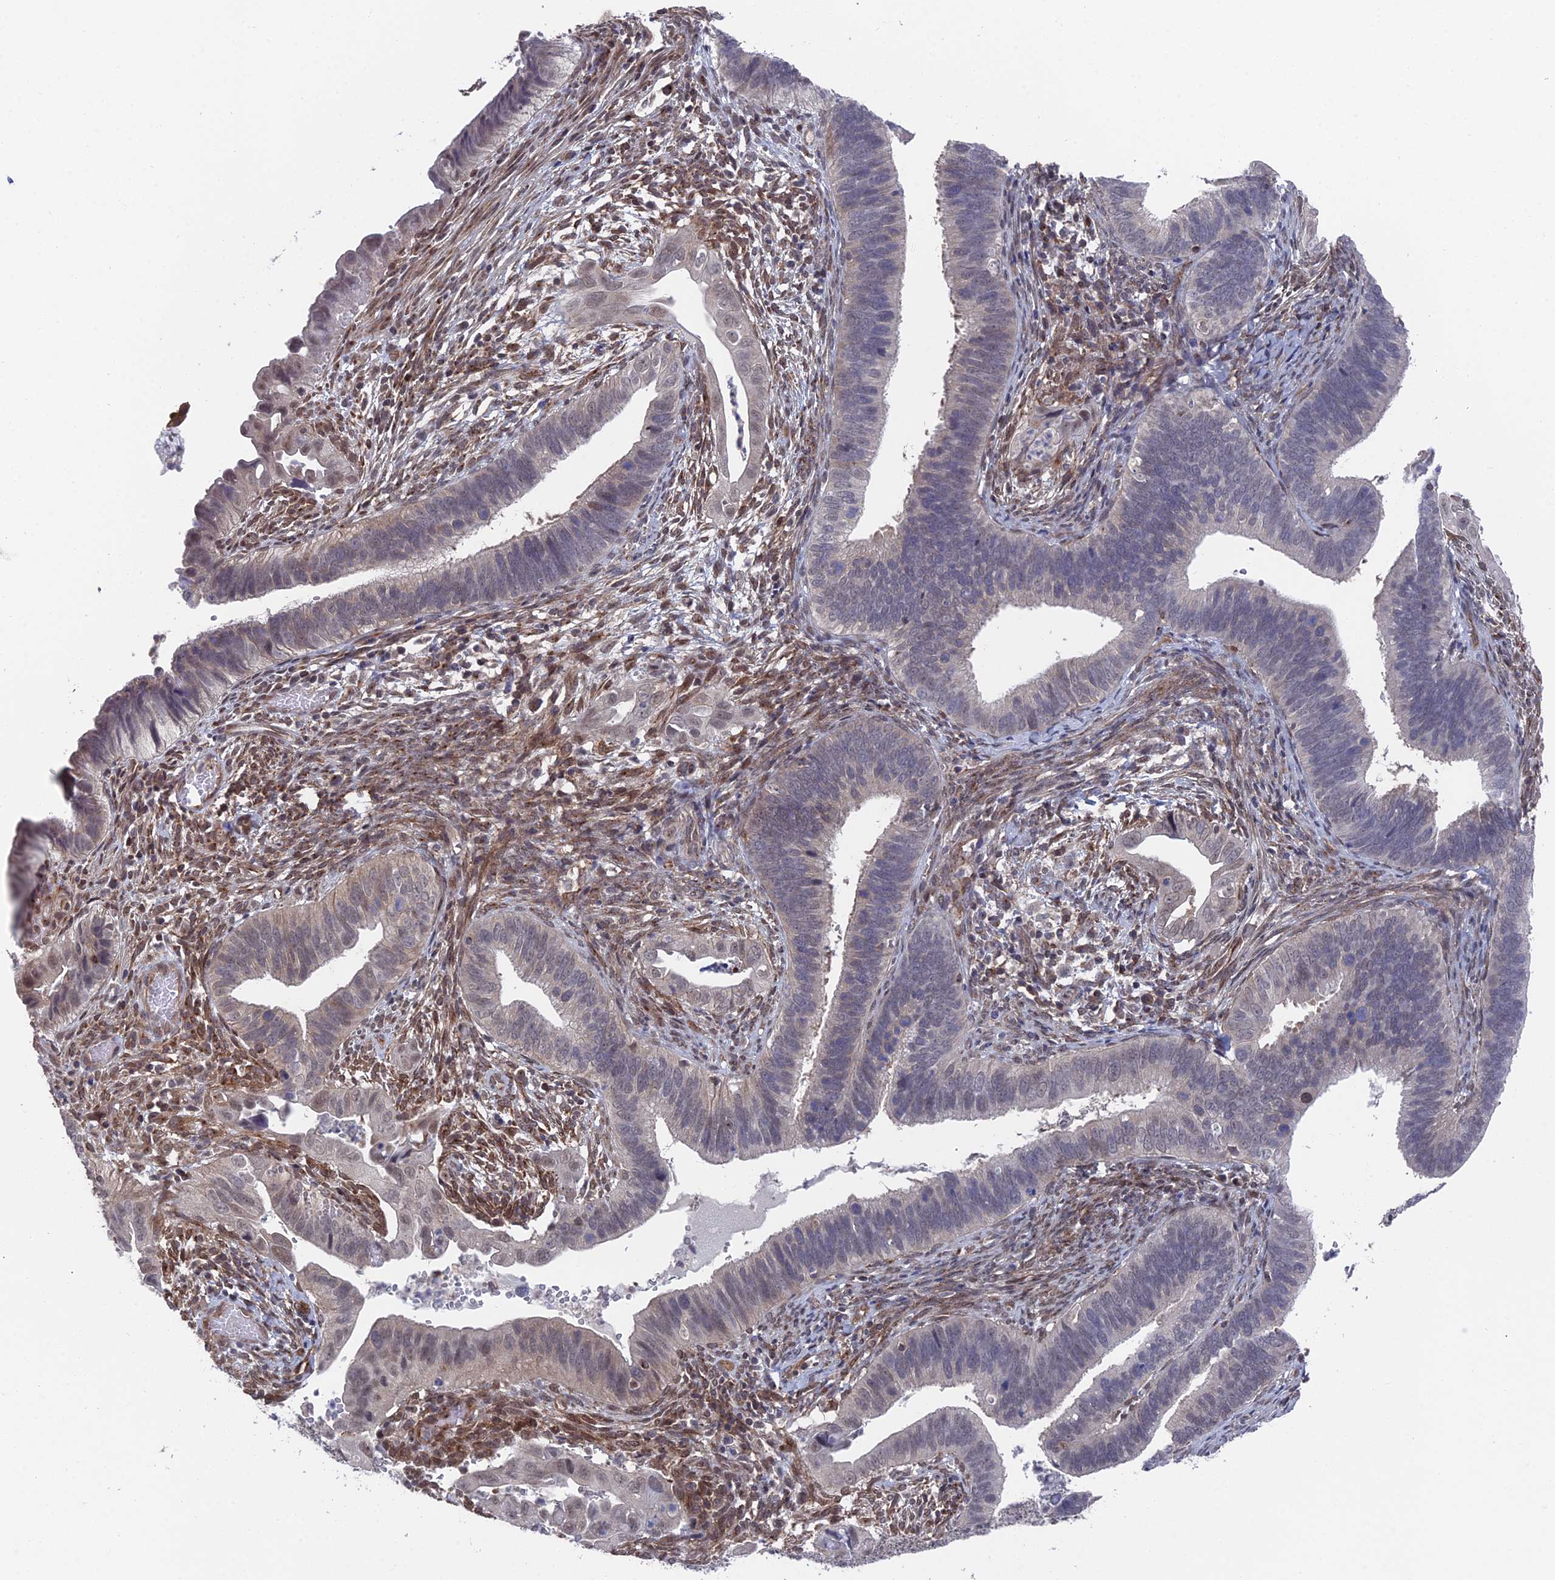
{"staining": {"intensity": "weak", "quantity": "25%-75%", "location": "nuclear"}, "tissue": "cervical cancer", "cell_type": "Tumor cells", "image_type": "cancer", "snomed": [{"axis": "morphology", "description": "Adenocarcinoma, NOS"}, {"axis": "topography", "description": "Cervix"}], "caption": "Weak nuclear staining for a protein is identified in about 25%-75% of tumor cells of cervical adenocarcinoma using immunohistochemistry (IHC).", "gene": "FHIP2A", "patient": {"sex": "female", "age": 42}}